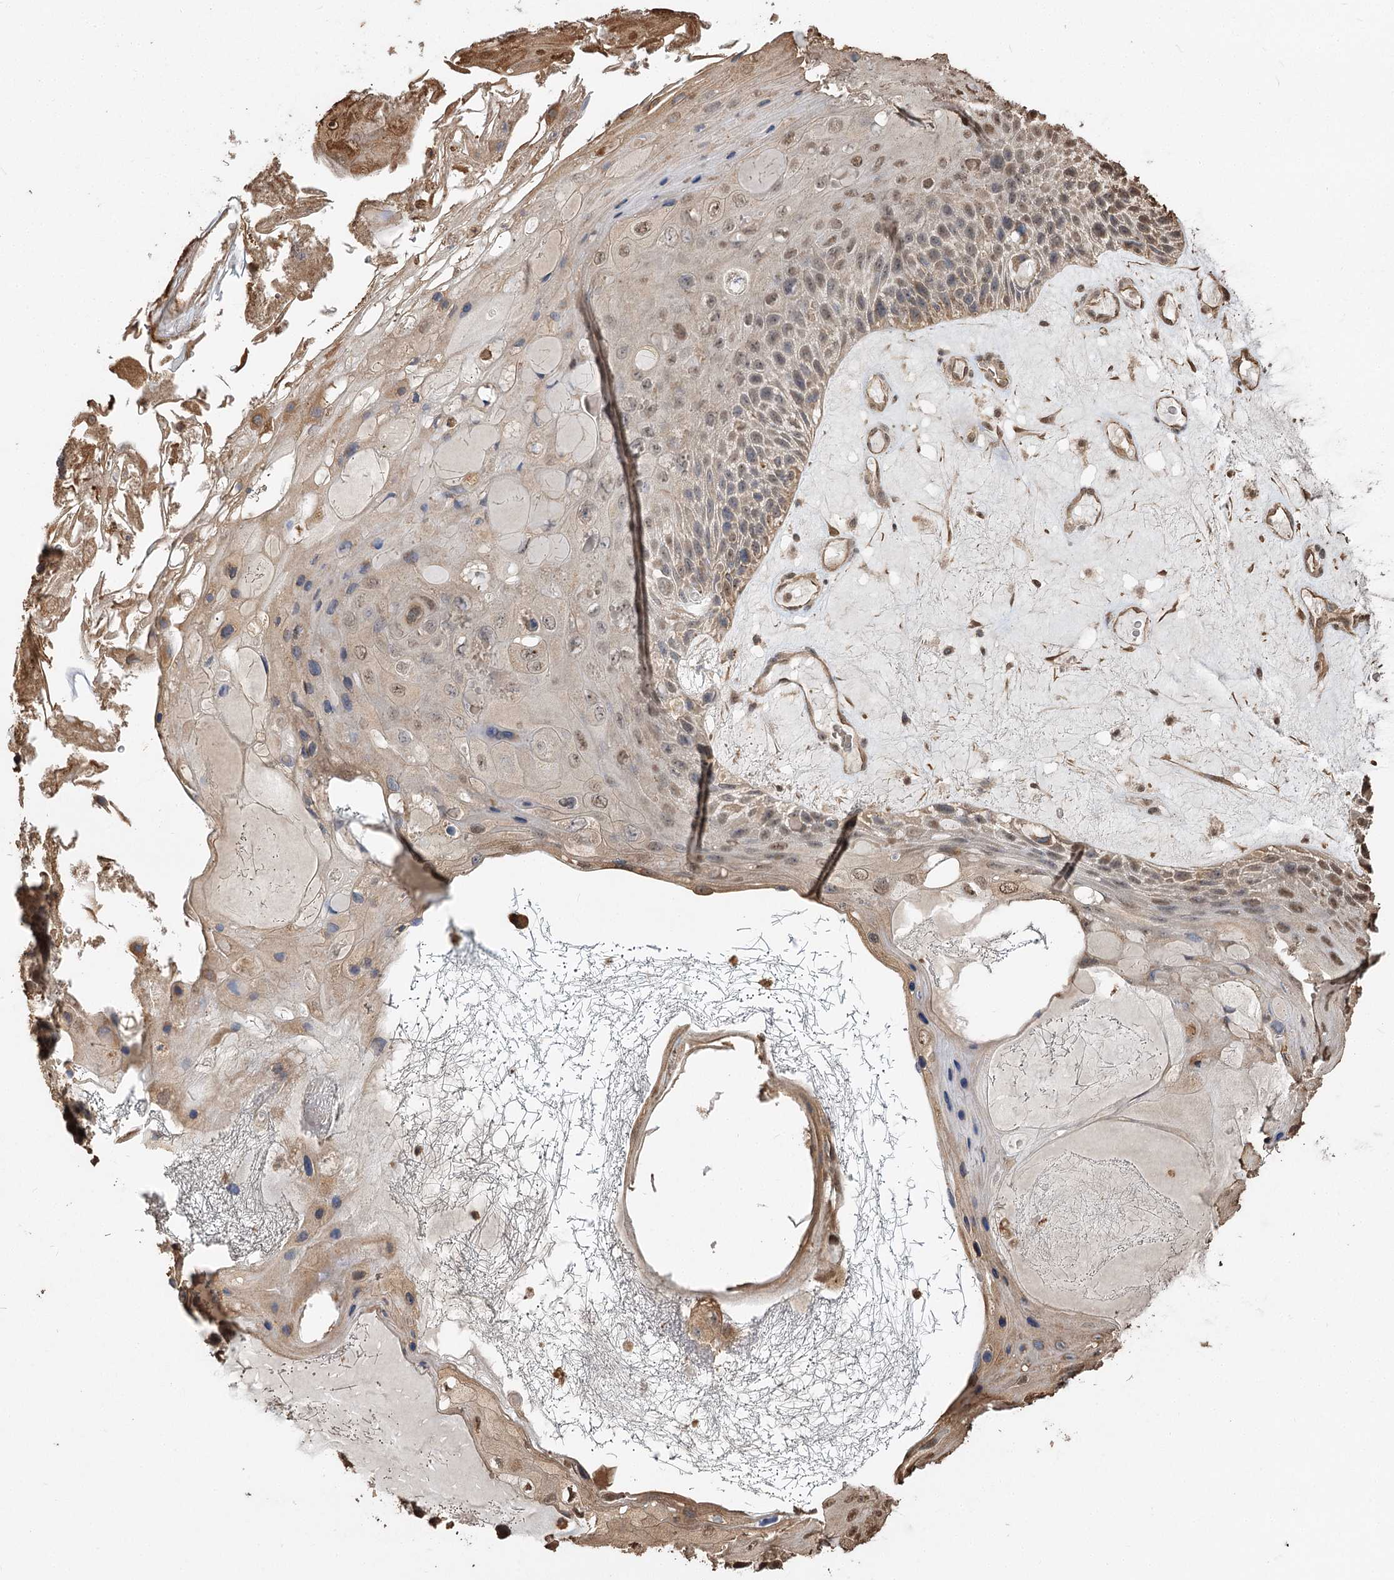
{"staining": {"intensity": "weak", "quantity": "25%-75%", "location": "cytoplasmic/membranous,nuclear"}, "tissue": "skin cancer", "cell_type": "Tumor cells", "image_type": "cancer", "snomed": [{"axis": "morphology", "description": "Squamous cell carcinoma, NOS"}, {"axis": "topography", "description": "Skin"}], "caption": "Approximately 25%-75% of tumor cells in human skin squamous cell carcinoma show weak cytoplasmic/membranous and nuclear protein staining as visualized by brown immunohistochemical staining.", "gene": "PLCH1", "patient": {"sex": "female", "age": 88}}